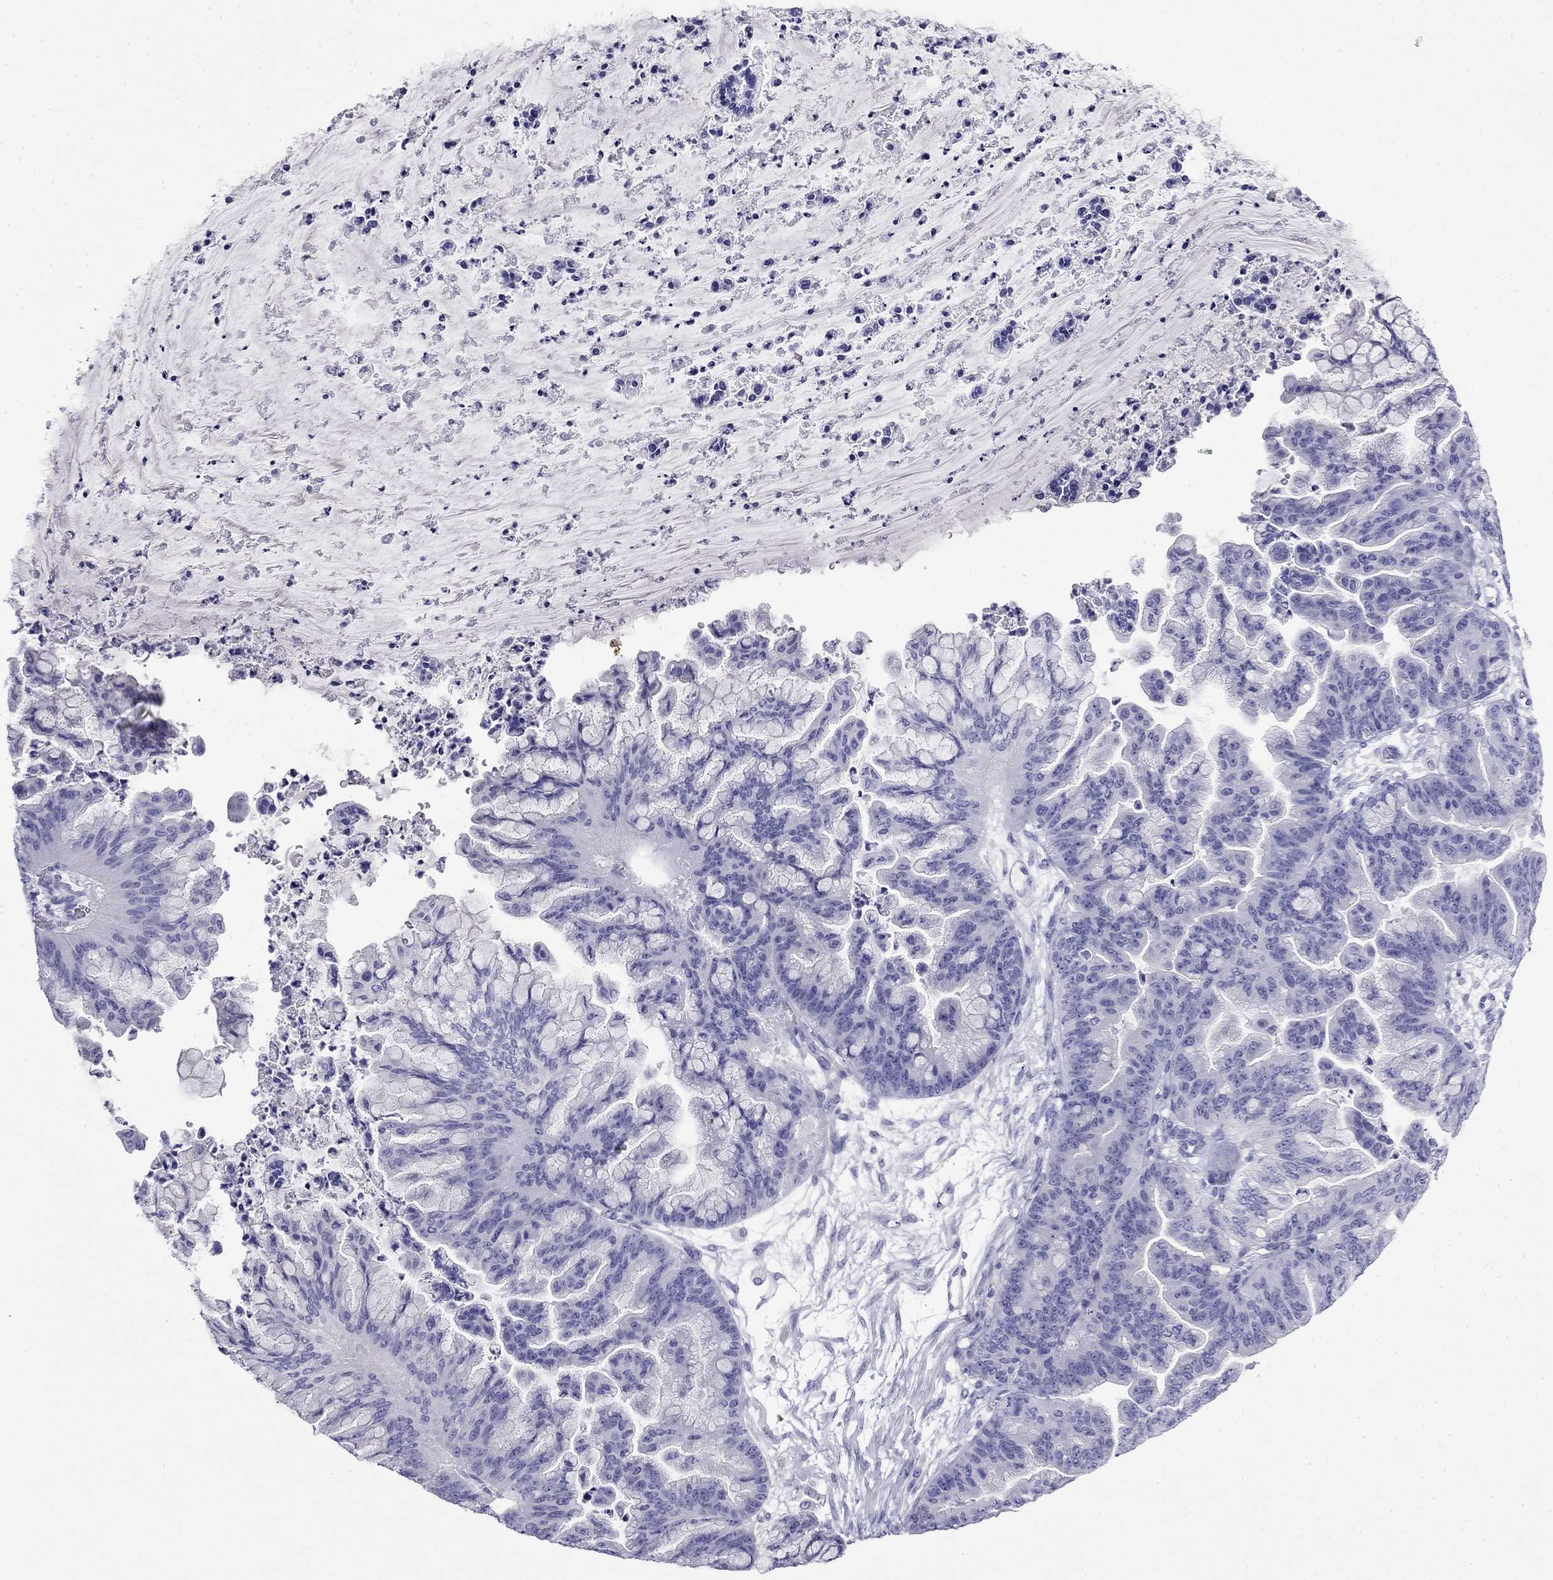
{"staining": {"intensity": "negative", "quantity": "none", "location": "none"}, "tissue": "ovarian cancer", "cell_type": "Tumor cells", "image_type": "cancer", "snomed": [{"axis": "morphology", "description": "Cystadenocarcinoma, mucinous, NOS"}, {"axis": "topography", "description": "Ovary"}], "caption": "Ovarian mucinous cystadenocarcinoma stained for a protein using immunohistochemistry exhibits no staining tumor cells.", "gene": "MYO15A", "patient": {"sex": "female", "age": 67}}